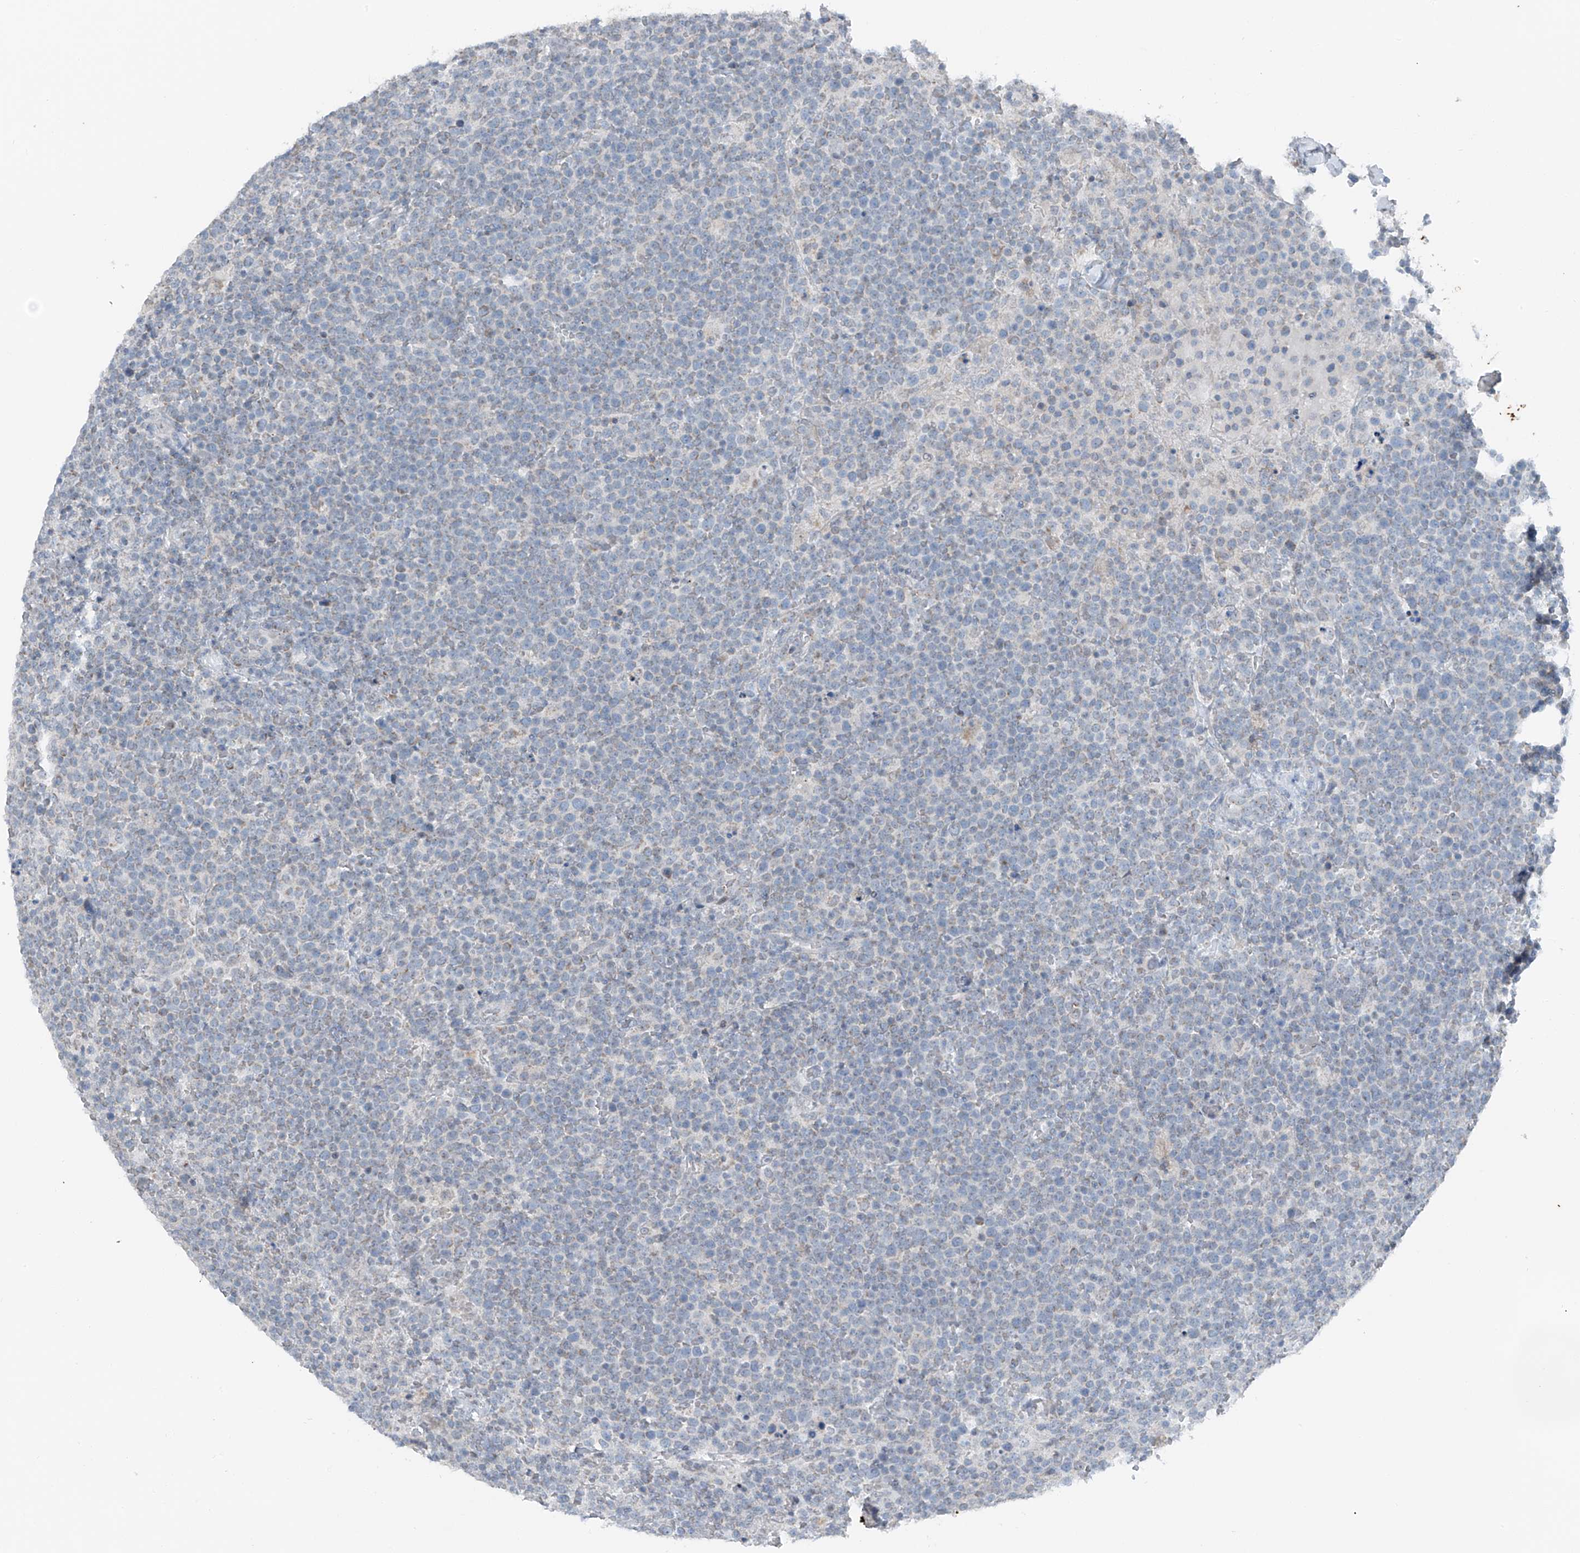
{"staining": {"intensity": "weak", "quantity": "<25%", "location": "cytoplasmic/membranous"}, "tissue": "lymphoma", "cell_type": "Tumor cells", "image_type": "cancer", "snomed": [{"axis": "morphology", "description": "Malignant lymphoma, non-Hodgkin's type, High grade"}, {"axis": "topography", "description": "Lymph node"}], "caption": "Human lymphoma stained for a protein using immunohistochemistry displays no positivity in tumor cells.", "gene": "DYRK1B", "patient": {"sex": "male", "age": 61}}